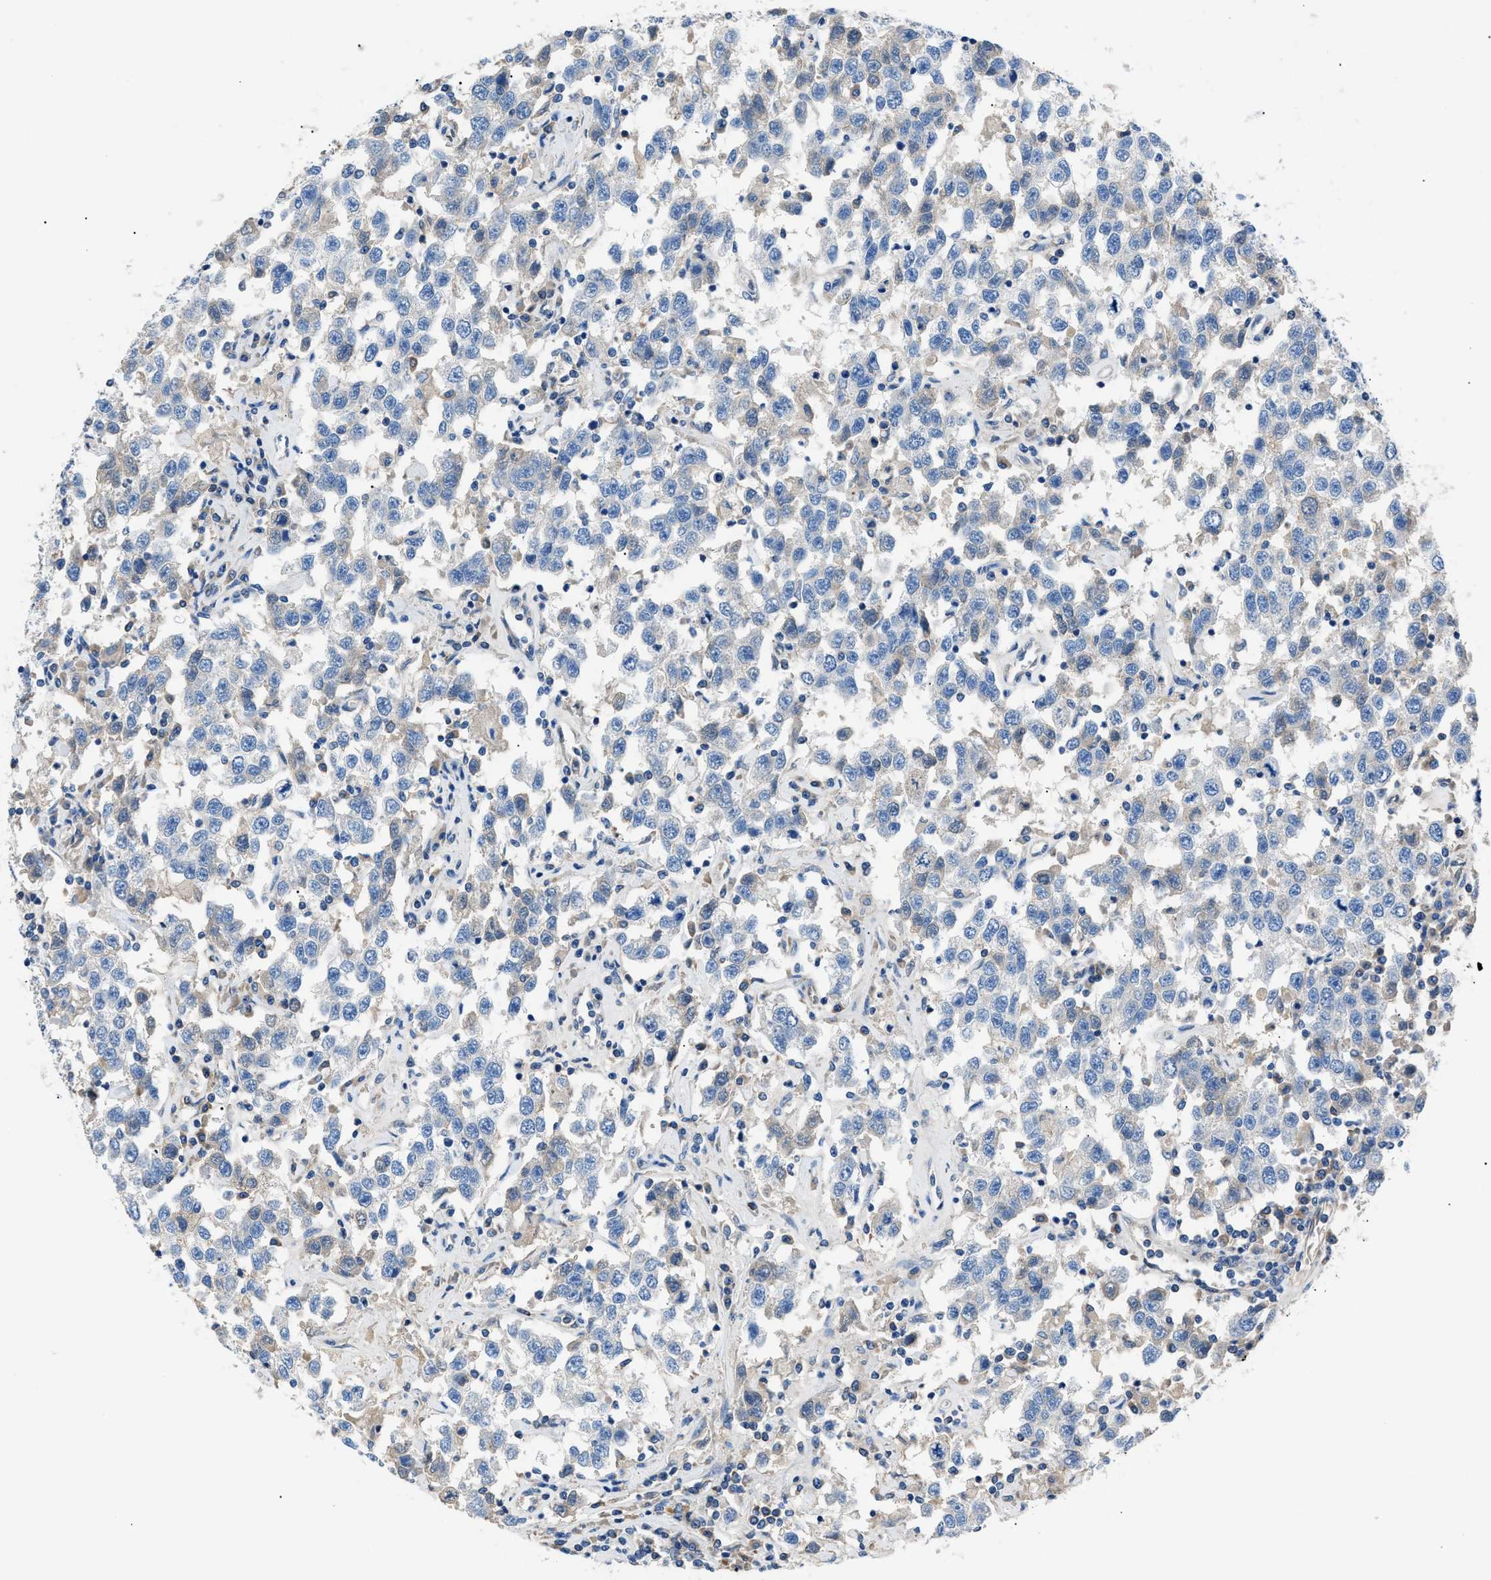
{"staining": {"intensity": "negative", "quantity": "none", "location": "none"}, "tissue": "testis cancer", "cell_type": "Tumor cells", "image_type": "cancer", "snomed": [{"axis": "morphology", "description": "Seminoma, NOS"}, {"axis": "topography", "description": "Testis"}], "caption": "Image shows no significant protein staining in tumor cells of testis cancer.", "gene": "ZDHHC24", "patient": {"sex": "male", "age": 41}}